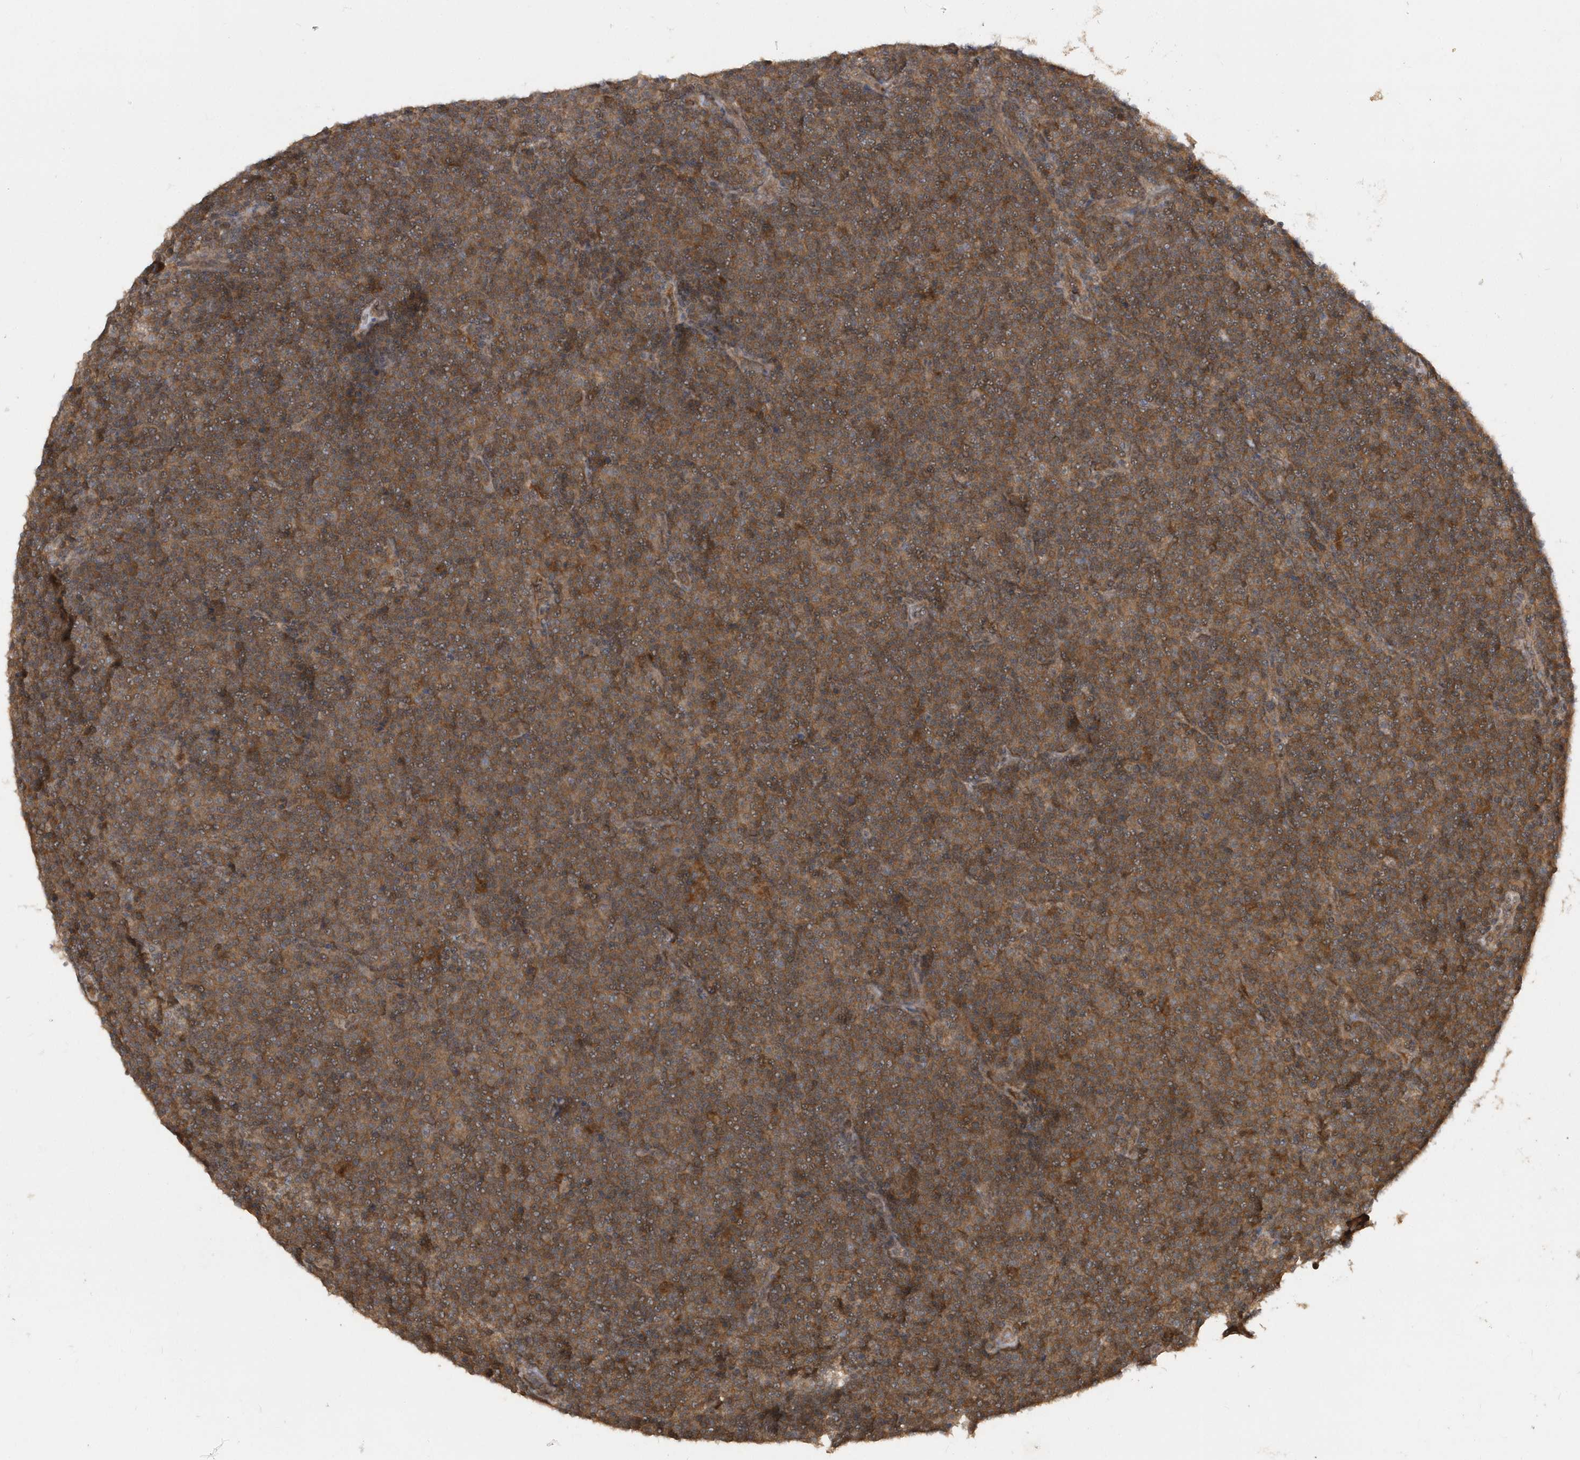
{"staining": {"intensity": "moderate", "quantity": ">75%", "location": "cytoplasmic/membranous"}, "tissue": "lymphoma", "cell_type": "Tumor cells", "image_type": "cancer", "snomed": [{"axis": "morphology", "description": "Malignant lymphoma, non-Hodgkin's type, Low grade"}, {"axis": "topography", "description": "Lymph node"}], "caption": "Approximately >75% of tumor cells in lymphoma exhibit moderate cytoplasmic/membranous protein staining as visualized by brown immunohistochemical staining.", "gene": "RPE", "patient": {"sex": "female", "age": 67}}